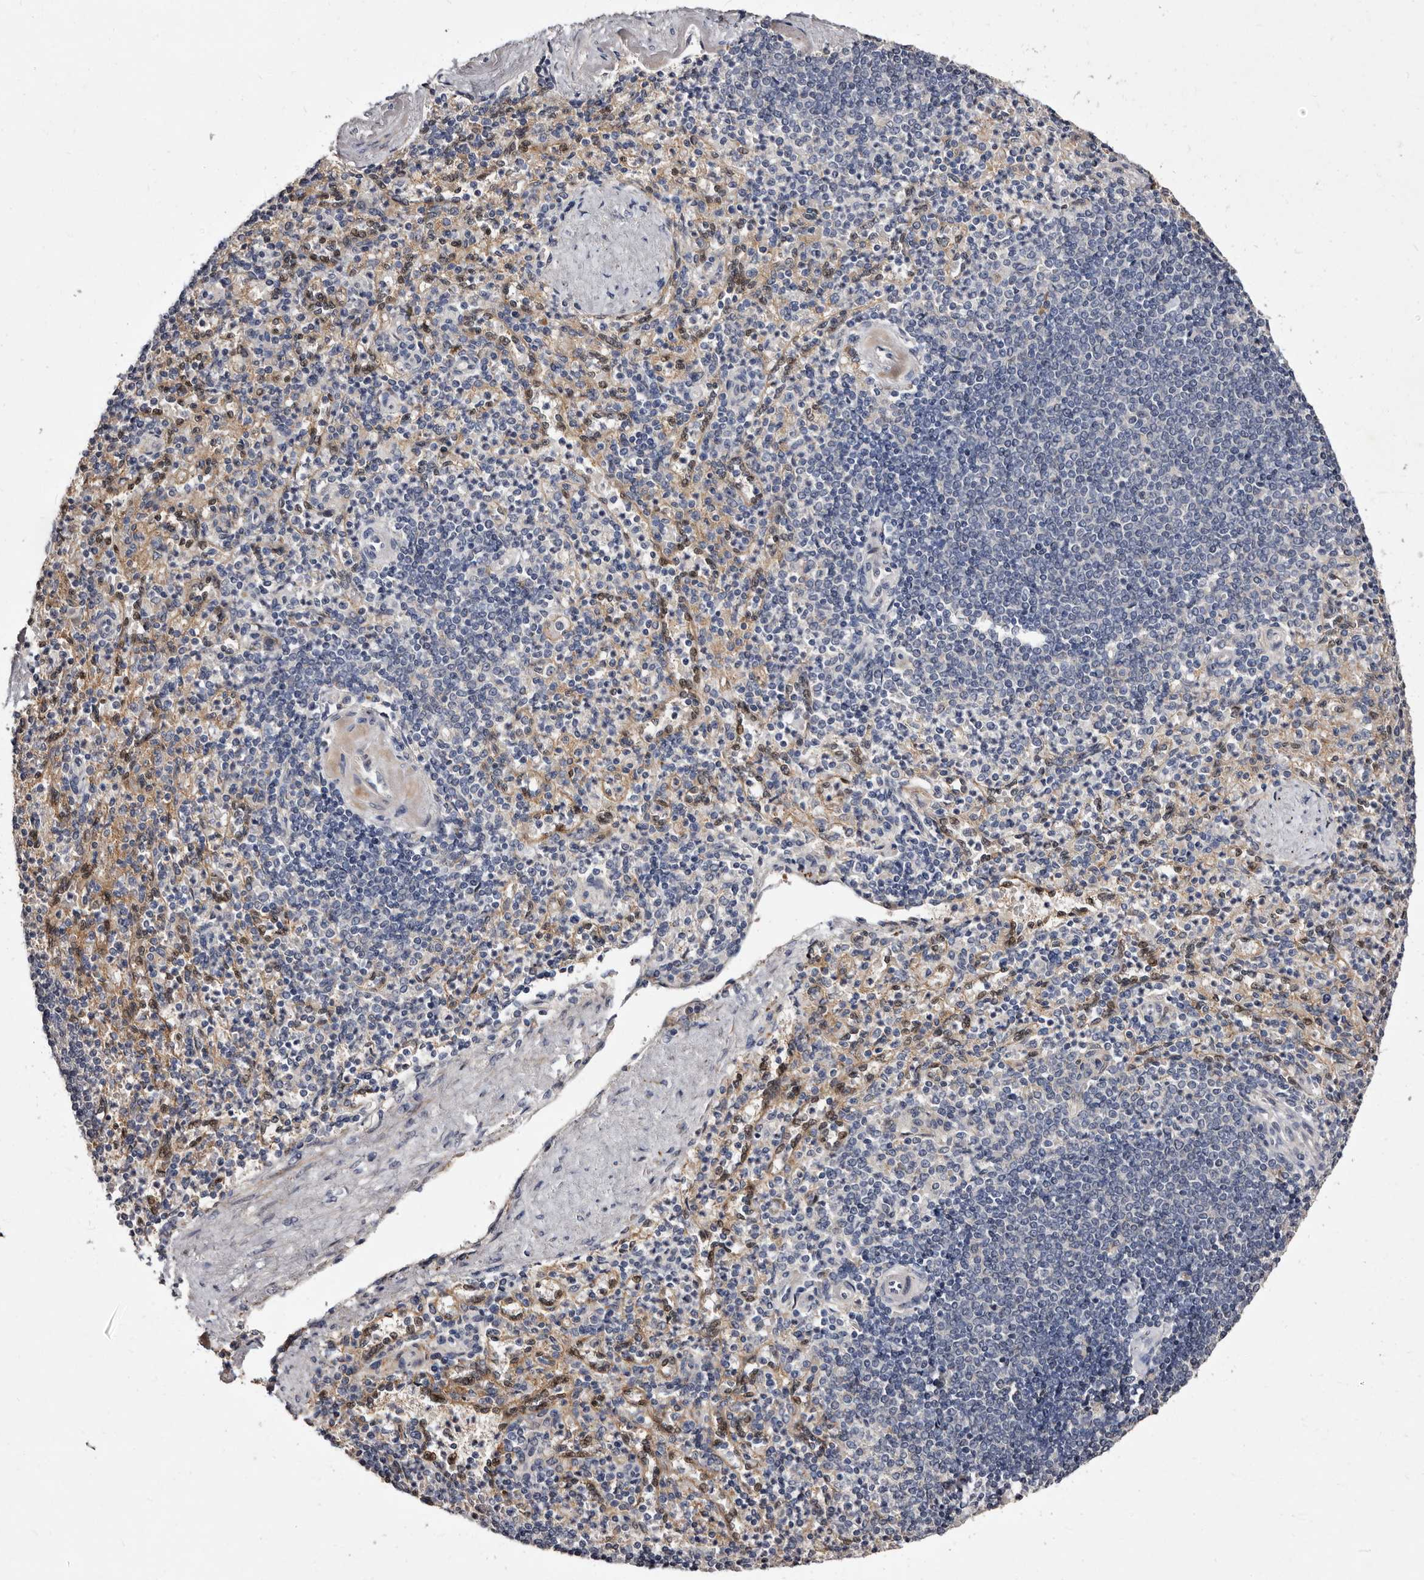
{"staining": {"intensity": "negative", "quantity": "none", "location": "none"}, "tissue": "spleen", "cell_type": "Cells in red pulp", "image_type": "normal", "snomed": [{"axis": "morphology", "description": "Normal tissue, NOS"}, {"axis": "topography", "description": "Spleen"}], "caption": "This is an immunohistochemistry (IHC) photomicrograph of unremarkable spleen. There is no staining in cells in red pulp.", "gene": "LANCL2", "patient": {"sex": "female", "age": 74}}